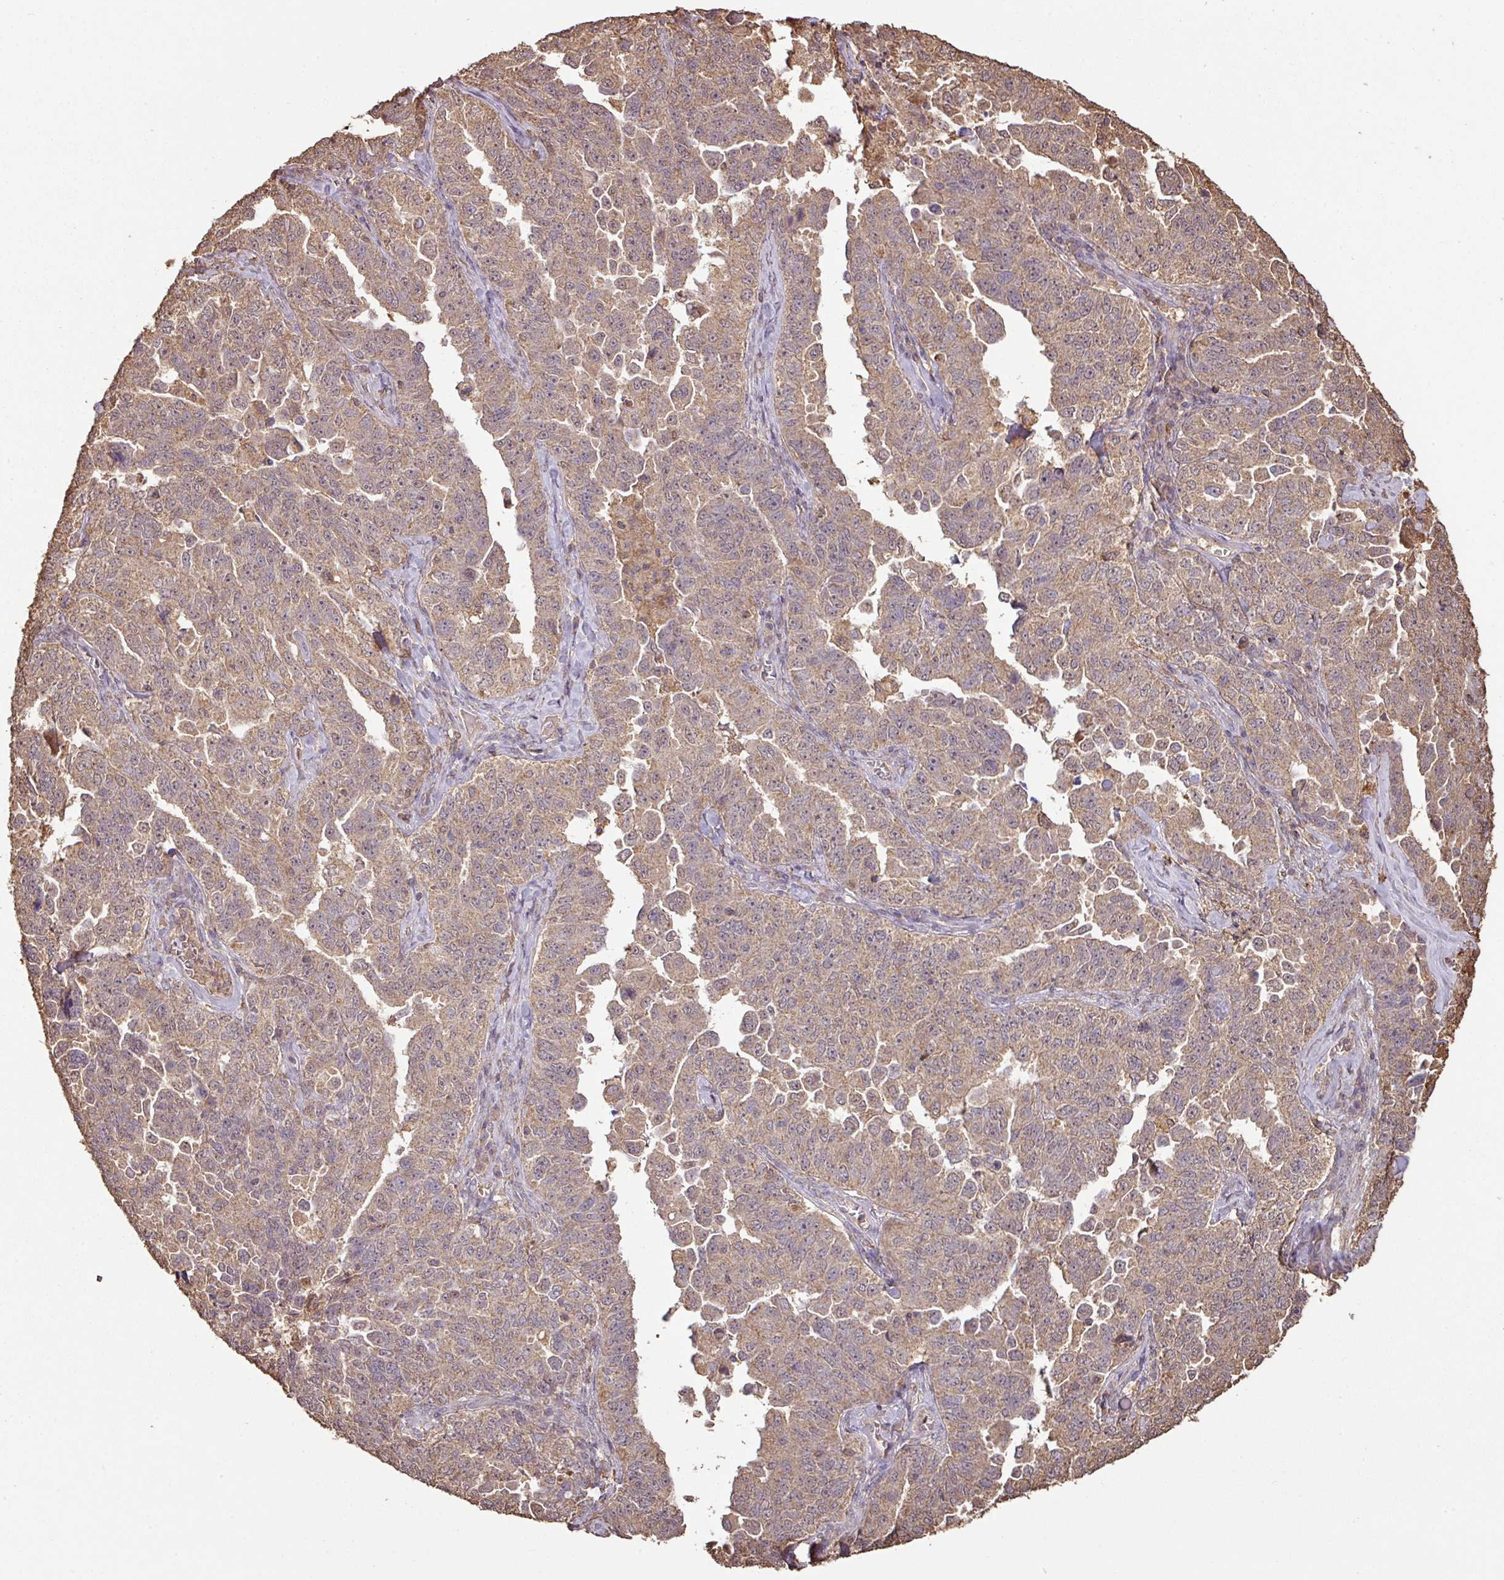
{"staining": {"intensity": "weak", "quantity": ">75%", "location": "cytoplasmic/membranous"}, "tissue": "ovarian cancer", "cell_type": "Tumor cells", "image_type": "cancer", "snomed": [{"axis": "morphology", "description": "Carcinoma, endometroid"}, {"axis": "topography", "description": "Ovary"}], "caption": "This is a micrograph of IHC staining of ovarian endometroid carcinoma, which shows weak expression in the cytoplasmic/membranous of tumor cells.", "gene": "ATAT1", "patient": {"sex": "female", "age": 62}}